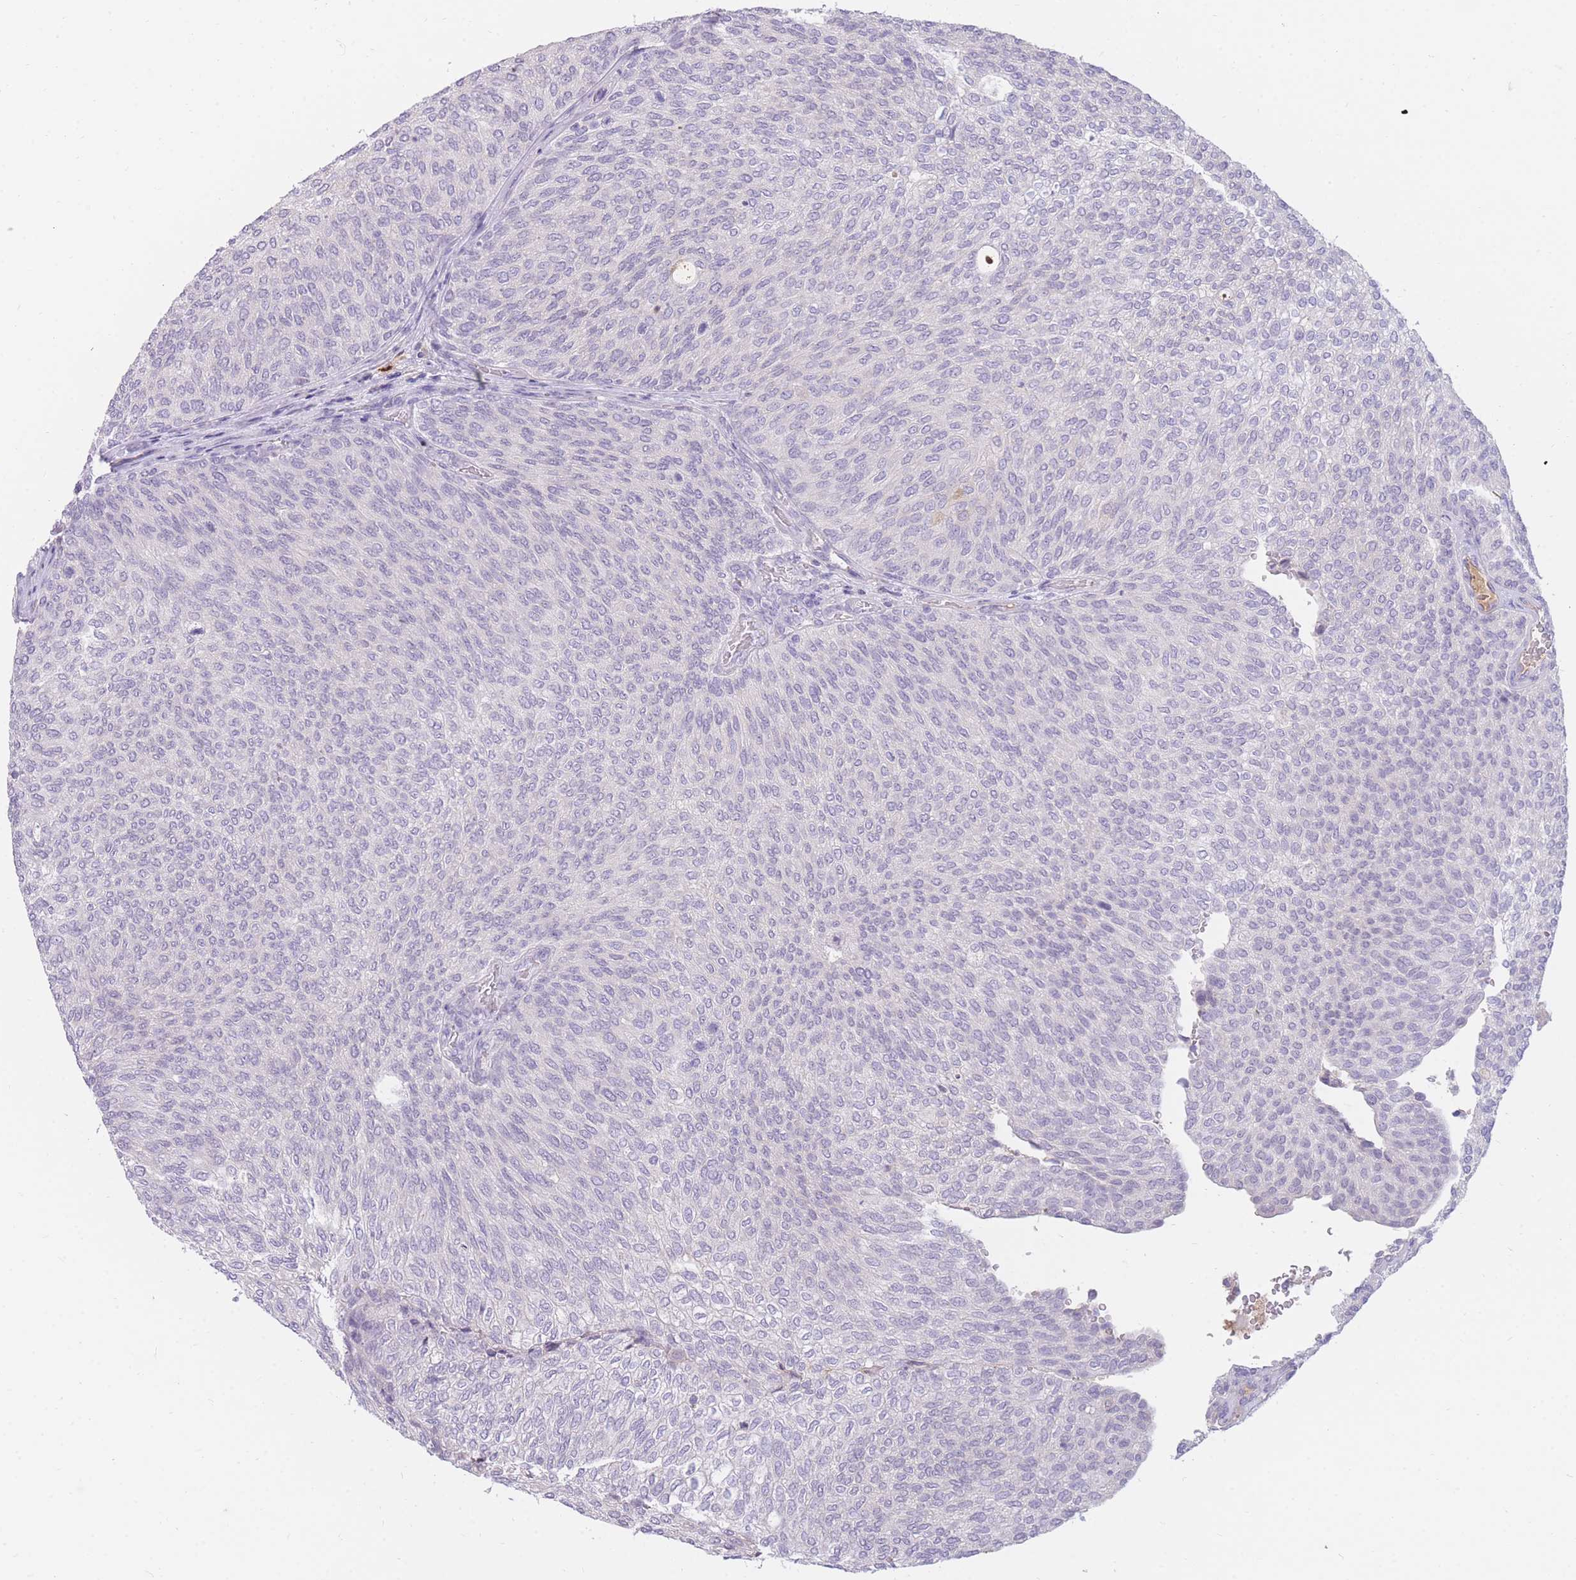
{"staining": {"intensity": "negative", "quantity": "none", "location": "none"}, "tissue": "urothelial cancer", "cell_type": "Tumor cells", "image_type": "cancer", "snomed": [{"axis": "morphology", "description": "Urothelial carcinoma, Low grade"}, {"axis": "topography", "description": "Urinary bladder"}], "caption": "IHC micrograph of neoplastic tissue: human urothelial cancer stained with DAB exhibits no significant protein expression in tumor cells. (Stains: DAB immunohistochemistry (IHC) with hematoxylin counter stain, Microscopy: brightfield microscopy at high magnification).", "gene": "TPSD1", "patient": {"sex": "female", "age": 79}}